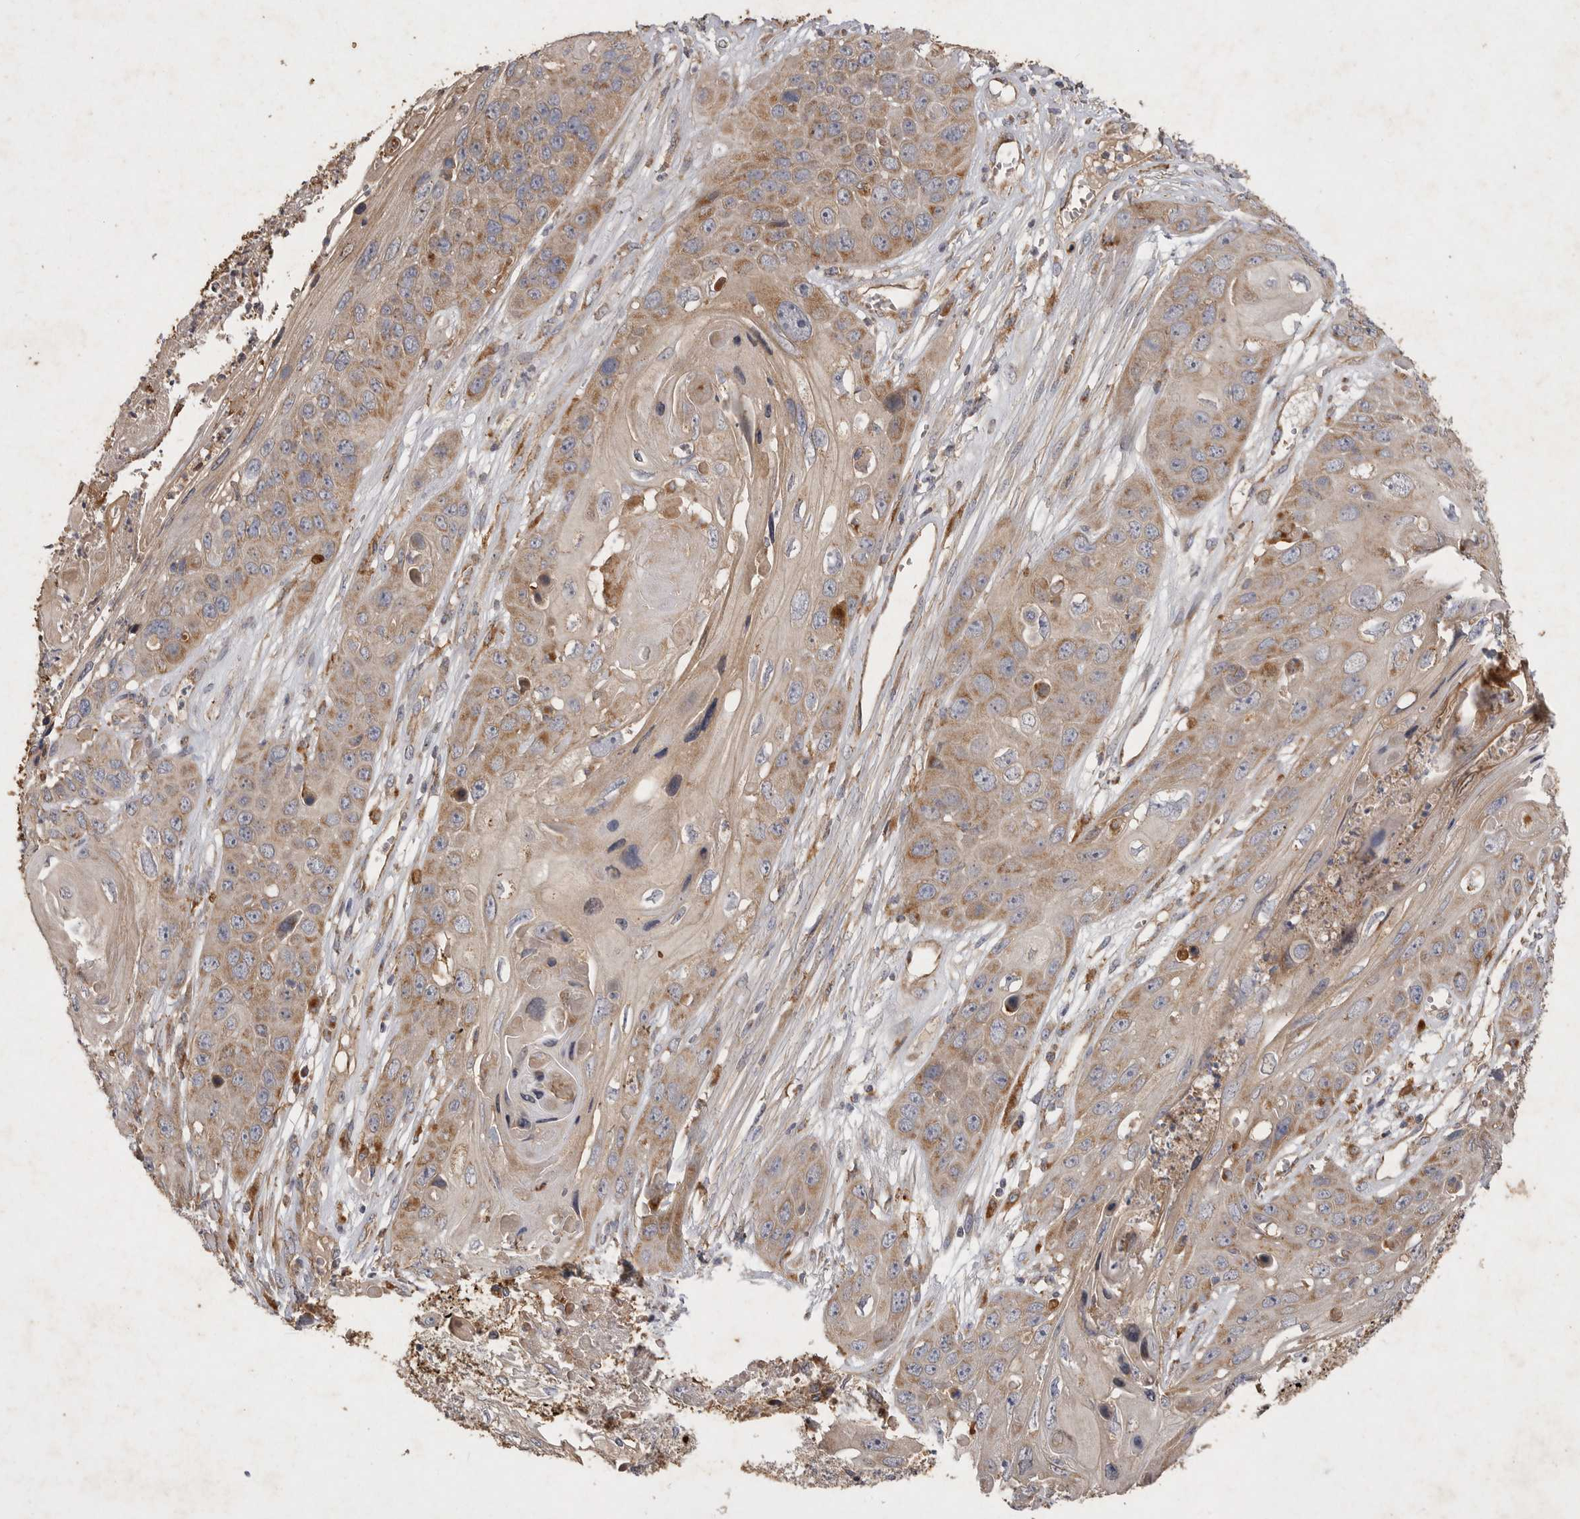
{"staining": {"intensity": "moderate", "quantity": ">75%", "location": "cytoplasmic/membranous"}, "tissue": "skin cancer", "cell_type": "Tumor cells", "image_type": "cancer", "snomed": [{"axis": "morphology", "description": "Squamous cell carcinoma, NOS"}, {"axis": "topography", "description": "Skin"}], "caption": "Immunohistochemical staining of skin squamous cell carcinoma reveals medium levels of moderate cytoplasmic/membranous positivity in about >75% of tumor cells.", "gene": "MRPL41", "patient": {"sex": "male", "age": 55}}